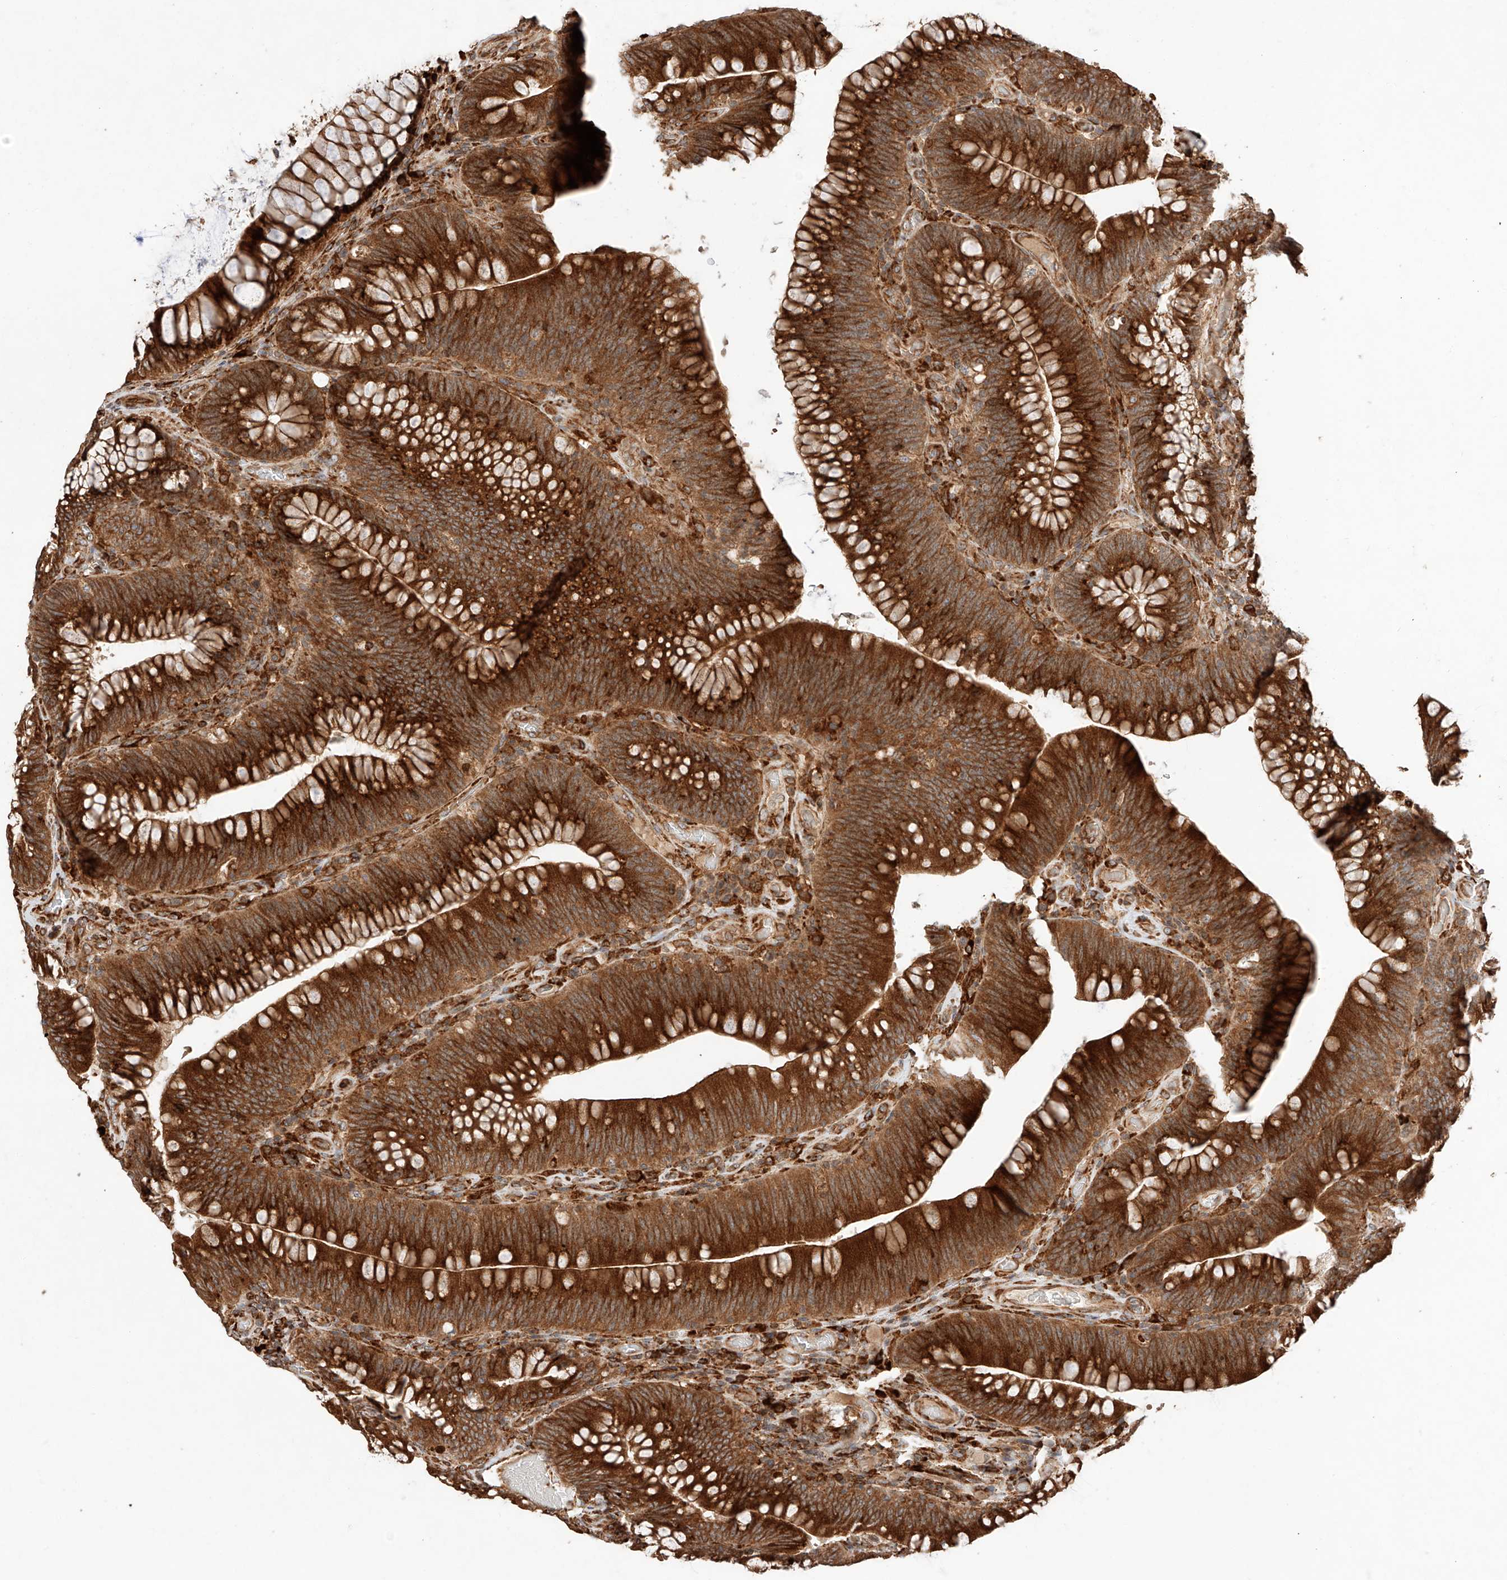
{"staining": {"intensity": "strong", "quantity": ">75%", "location": "cytoplasmic/membranous"}, "tissue": "colorectal cancer", "cell_type": "Tumor cells", "image_type": "cancer", "snomed": [{"axis": "morphology", "description": "Normal tissue, NOS"}, {"axis": "topography", "description": "Colon"}], "caption": "Human colorectal cancer stained with a brown dye demonstrates strong cytoplasmic/membranous positive staining in about >75% of tumor cells.", "gene": "ZNF84", "patient": {"sex": "female", "age": 82}}